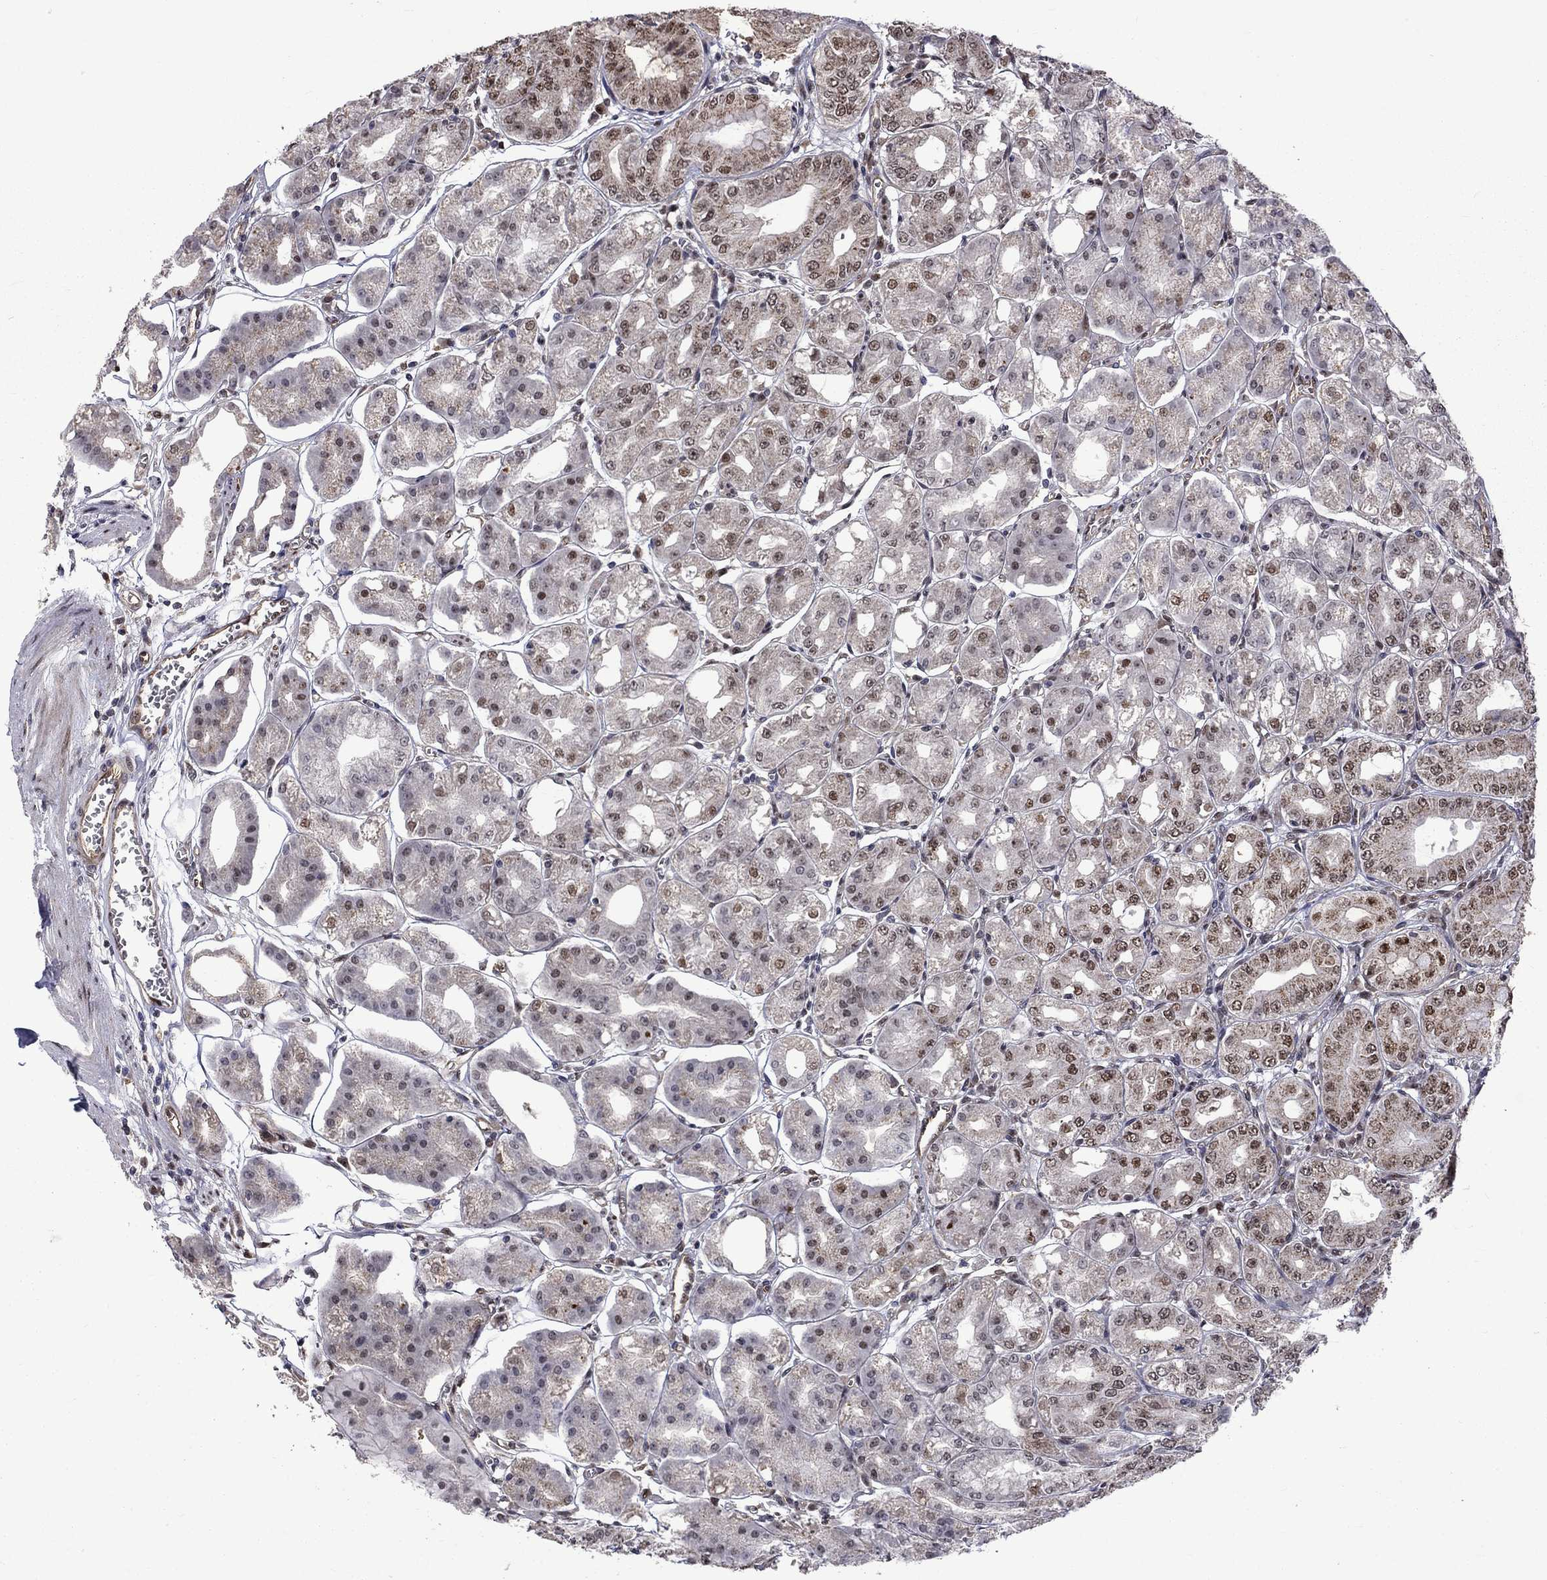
{"staining": {"intensity": "strong", "quantity": "25%-75%", "location": "nuclear"}, "tissue": "stomach", "cell_type": "Glandular cells", "image_type": "normal", "snomed": [{"axis": "morphology", "description": "Normal tissue, NOS"}, {"axis": "topography", "description": "Stomach, lower"}], "caption": "The image displays staining of unremarkable stomach, revealing strong nuclear protein staining (brown color) within glandular cells.", "gene": "KPNA3", "patient": {"sex": "male", "age": 71}}